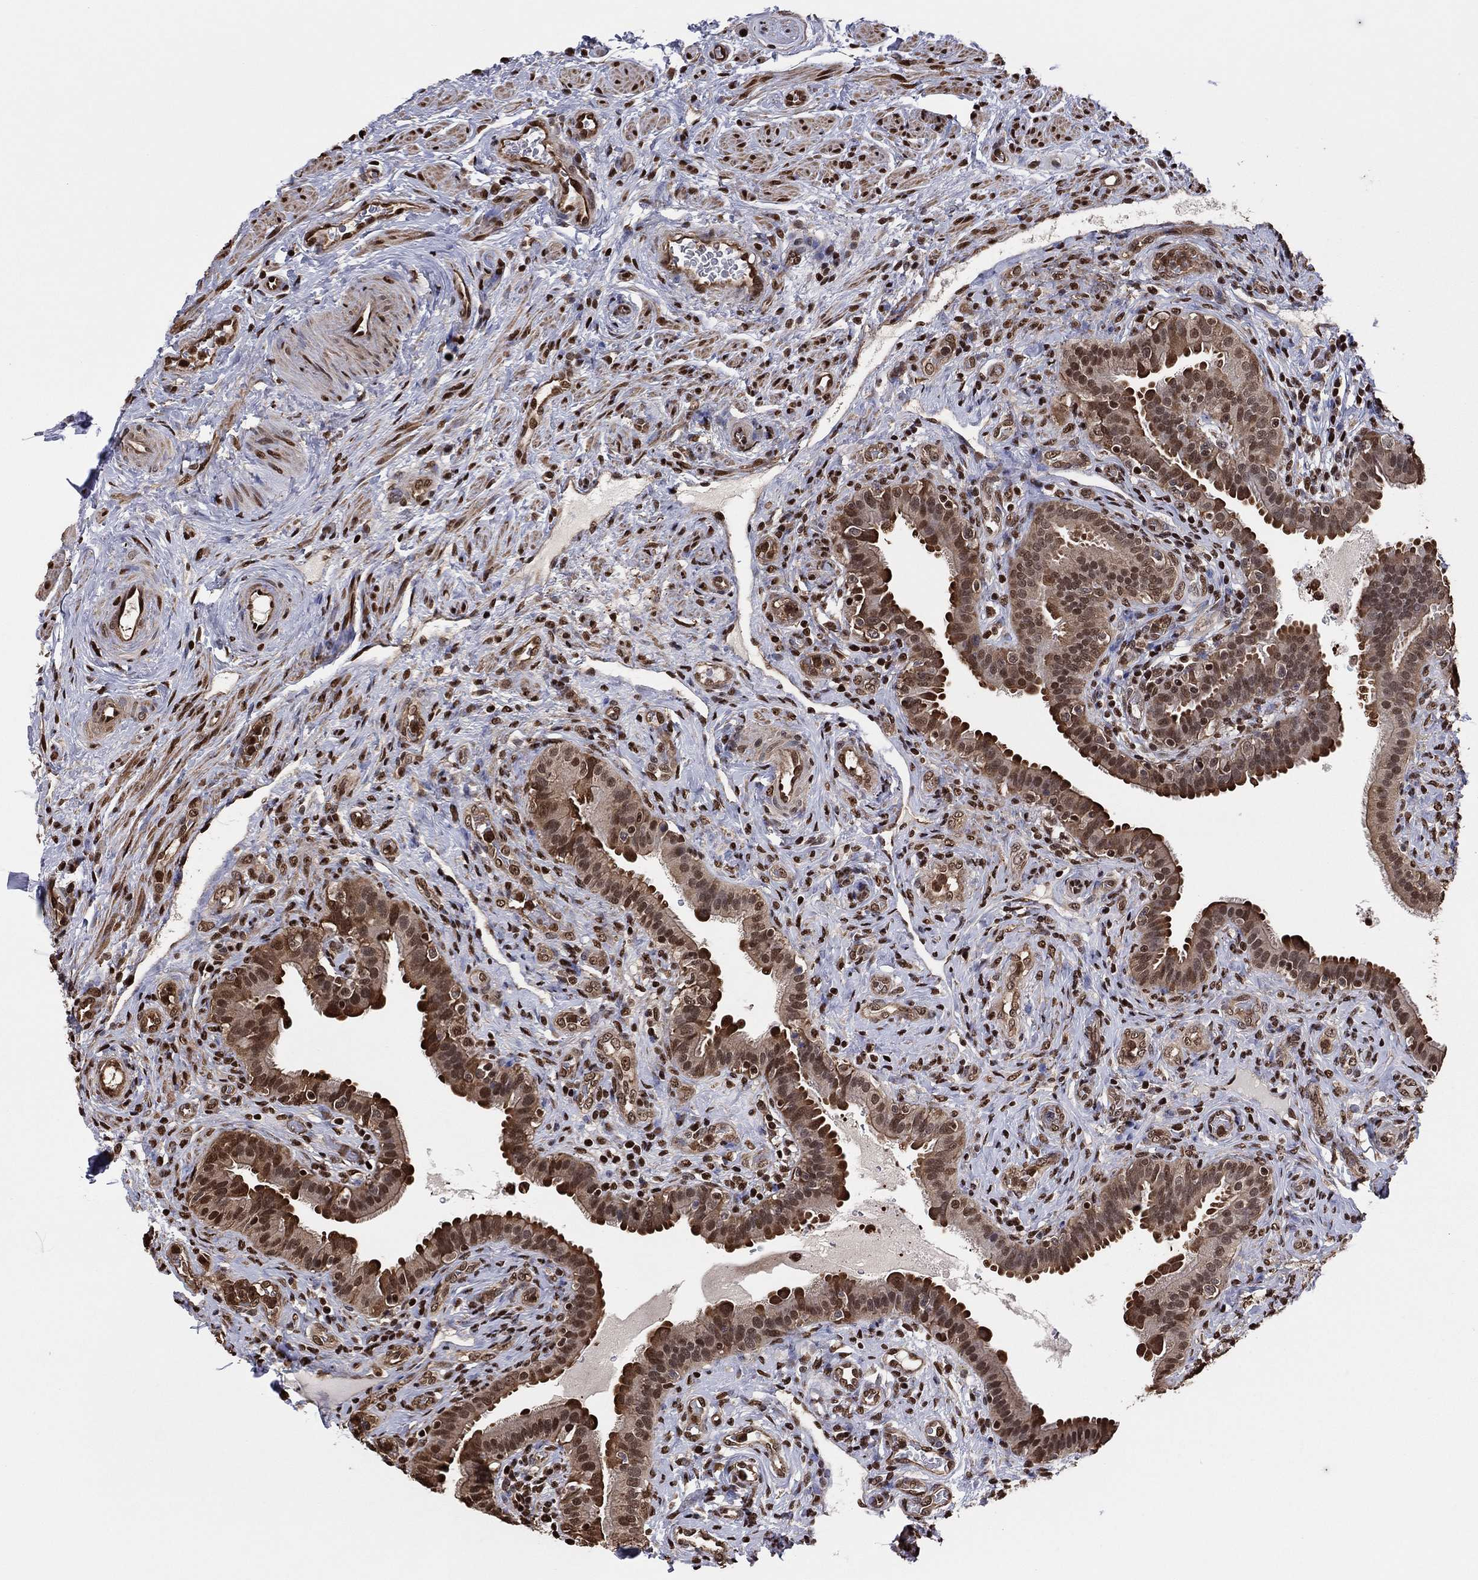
{"staining": {"intensity": "moderate", "quantity": ">75%", "location": "cytoplasmic/membranous,nuclear"}, "tissue": "fallopian tube", "cell_type": "Glandular cells", "image_type": "normal", "snomed": [{"axis": "morphology", "description": "Normal tissue, NOS"}, {"axis": "topography", "description": "Fallopian tube"}], "caption": "Fallopian tube stained with IHC reveals moderate cytoplasmic/membranous,nuclear positivity in about >75% of glandular cells.", "gene": "GAPDH", "patient": {"sex": "female", "age": 41}}